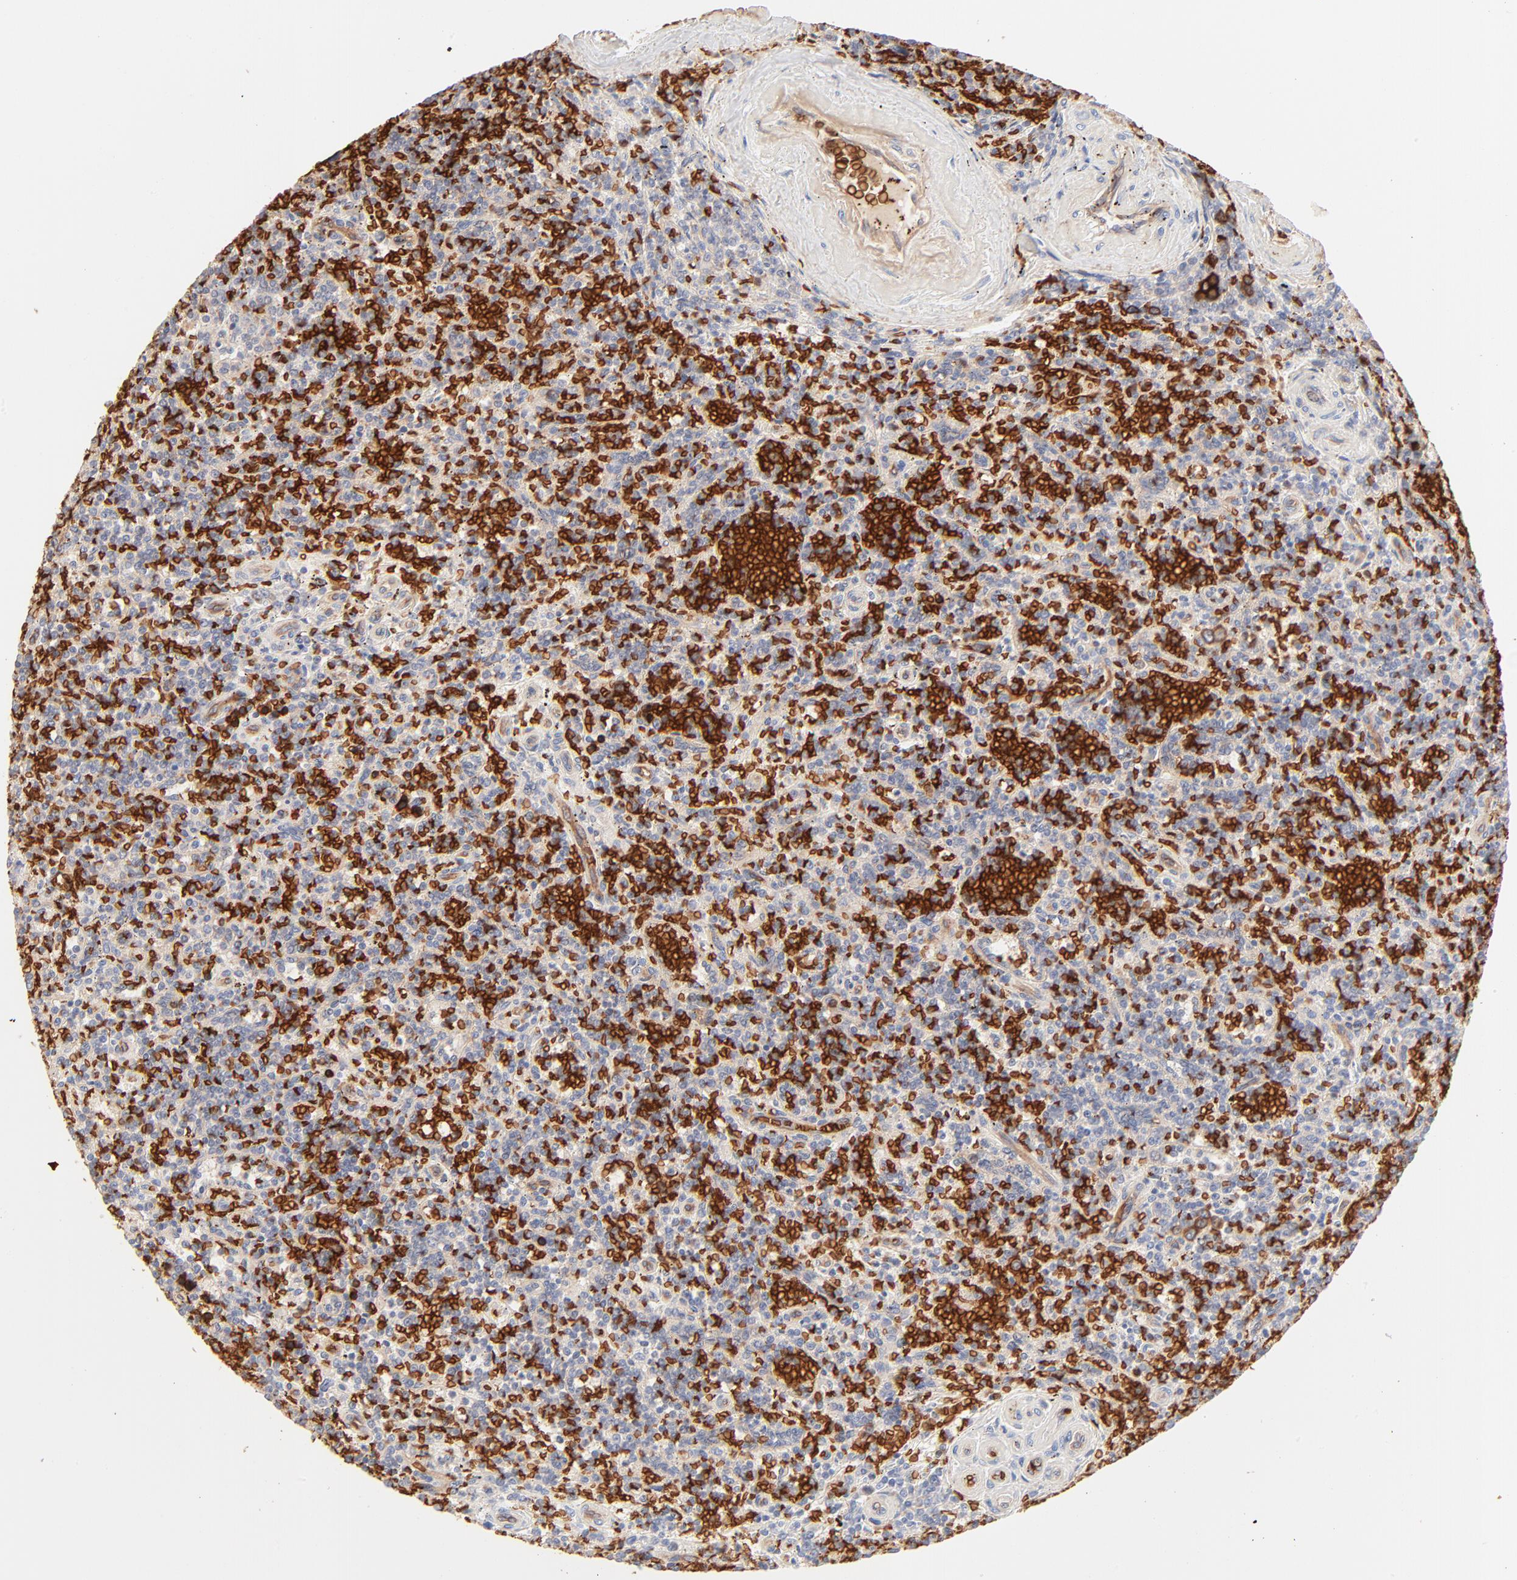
{"staining": {"intensity": "negative", "quantity": "none", "location": "none"}, "tissue": "lymphoma", "cell_type": "Tumor cells", "image_type": "cancer", "snomed": [{"axis": "morphology", "description": "Malignant lymphoma, non-Hodgkin's type, Low grade"}, {"axis": "topography", "description": "Spleen"}], "caption": "IHC of low-grade malignant lymphoma, non-Hodgkin's type demonstrates no positivity in tumor cells.", "gene": "SPTB", "patient": {"sex": "male", "age": 73}}